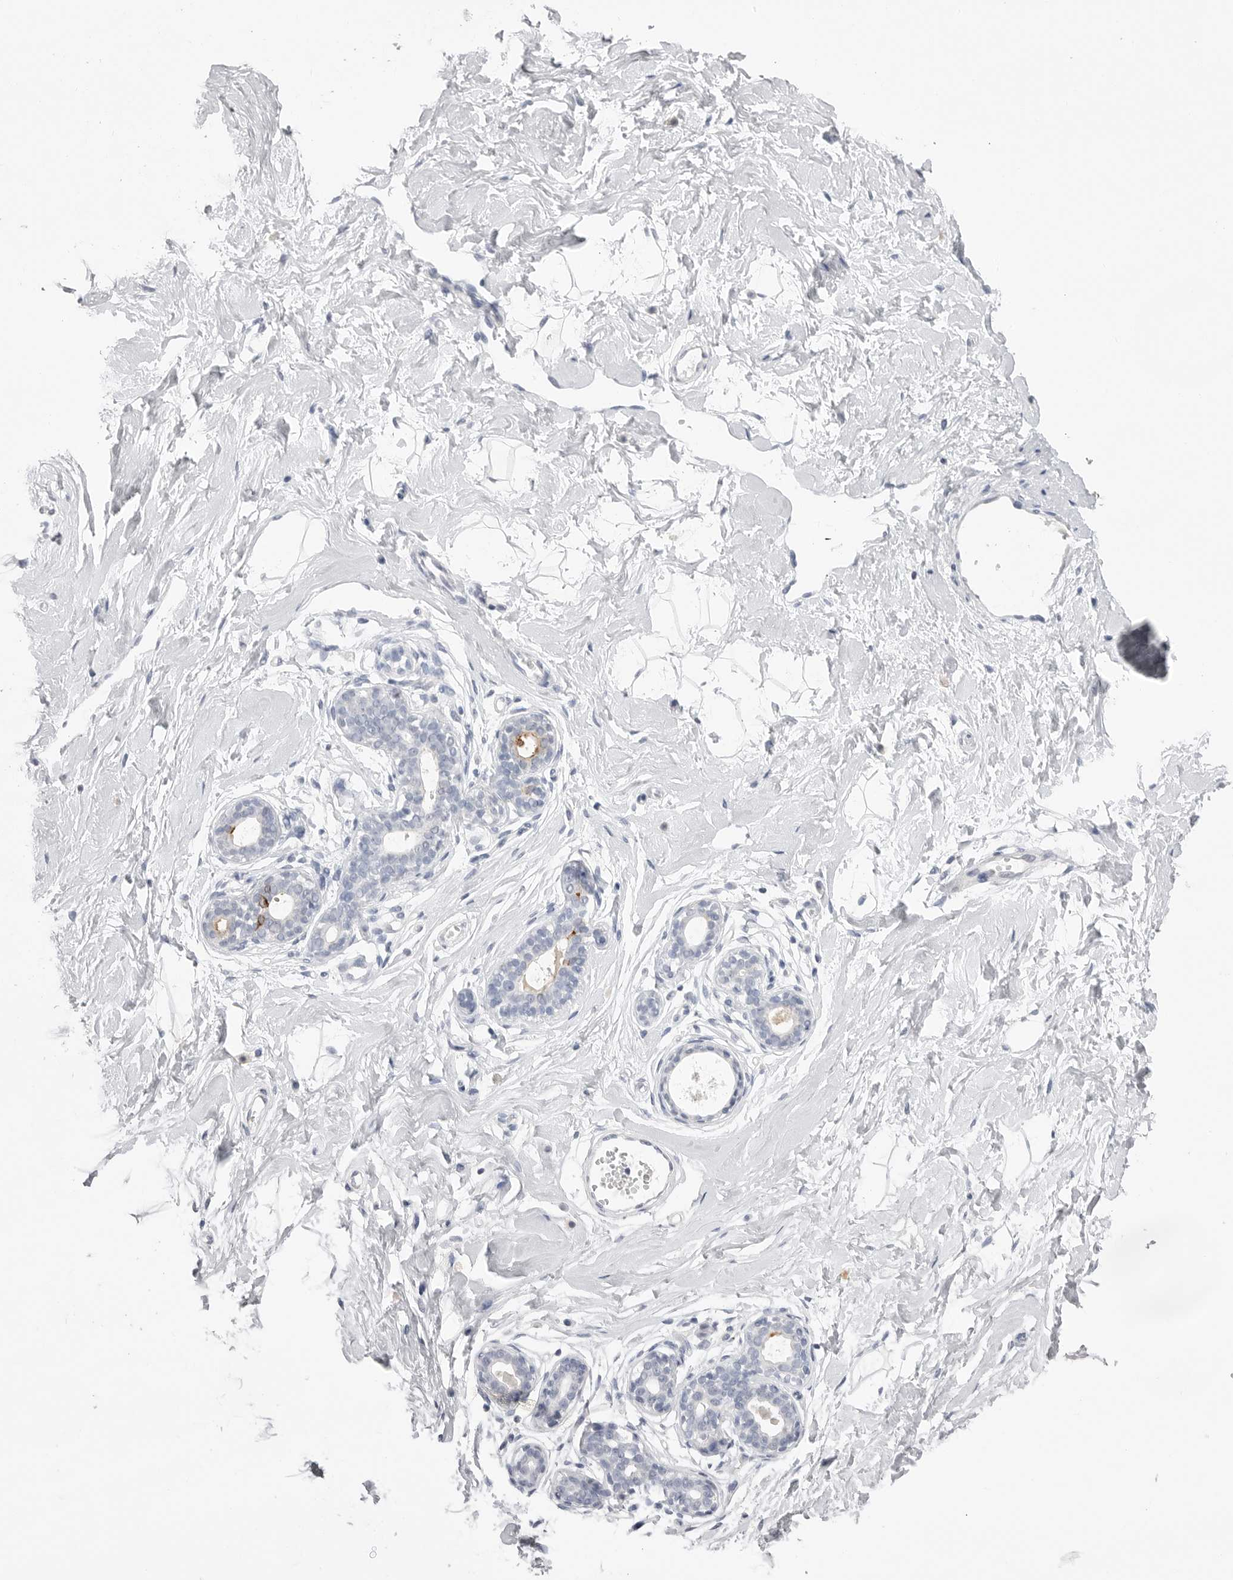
{"staining": {"intensity": "negative", "quantity": "none", "location": "none"}, "tissue": "breast", "cell_type": "Adipocytes", "image_type": "normal", "snomed": [{"axis": "morphology", "description": "Normal tissue, NOS"}, {"axis": "morphology", "description": "Adenoma, NOS"}, {"axis": "topography", "description": "Breast"}], "caption": "Histopathology image shows no protein staining in adipocytes of normal breast. (DAB immunohistochemistry with hematoxylin counter stain).", "gene": "CPB1", "patient": {"sex": "female", "age": 23}}